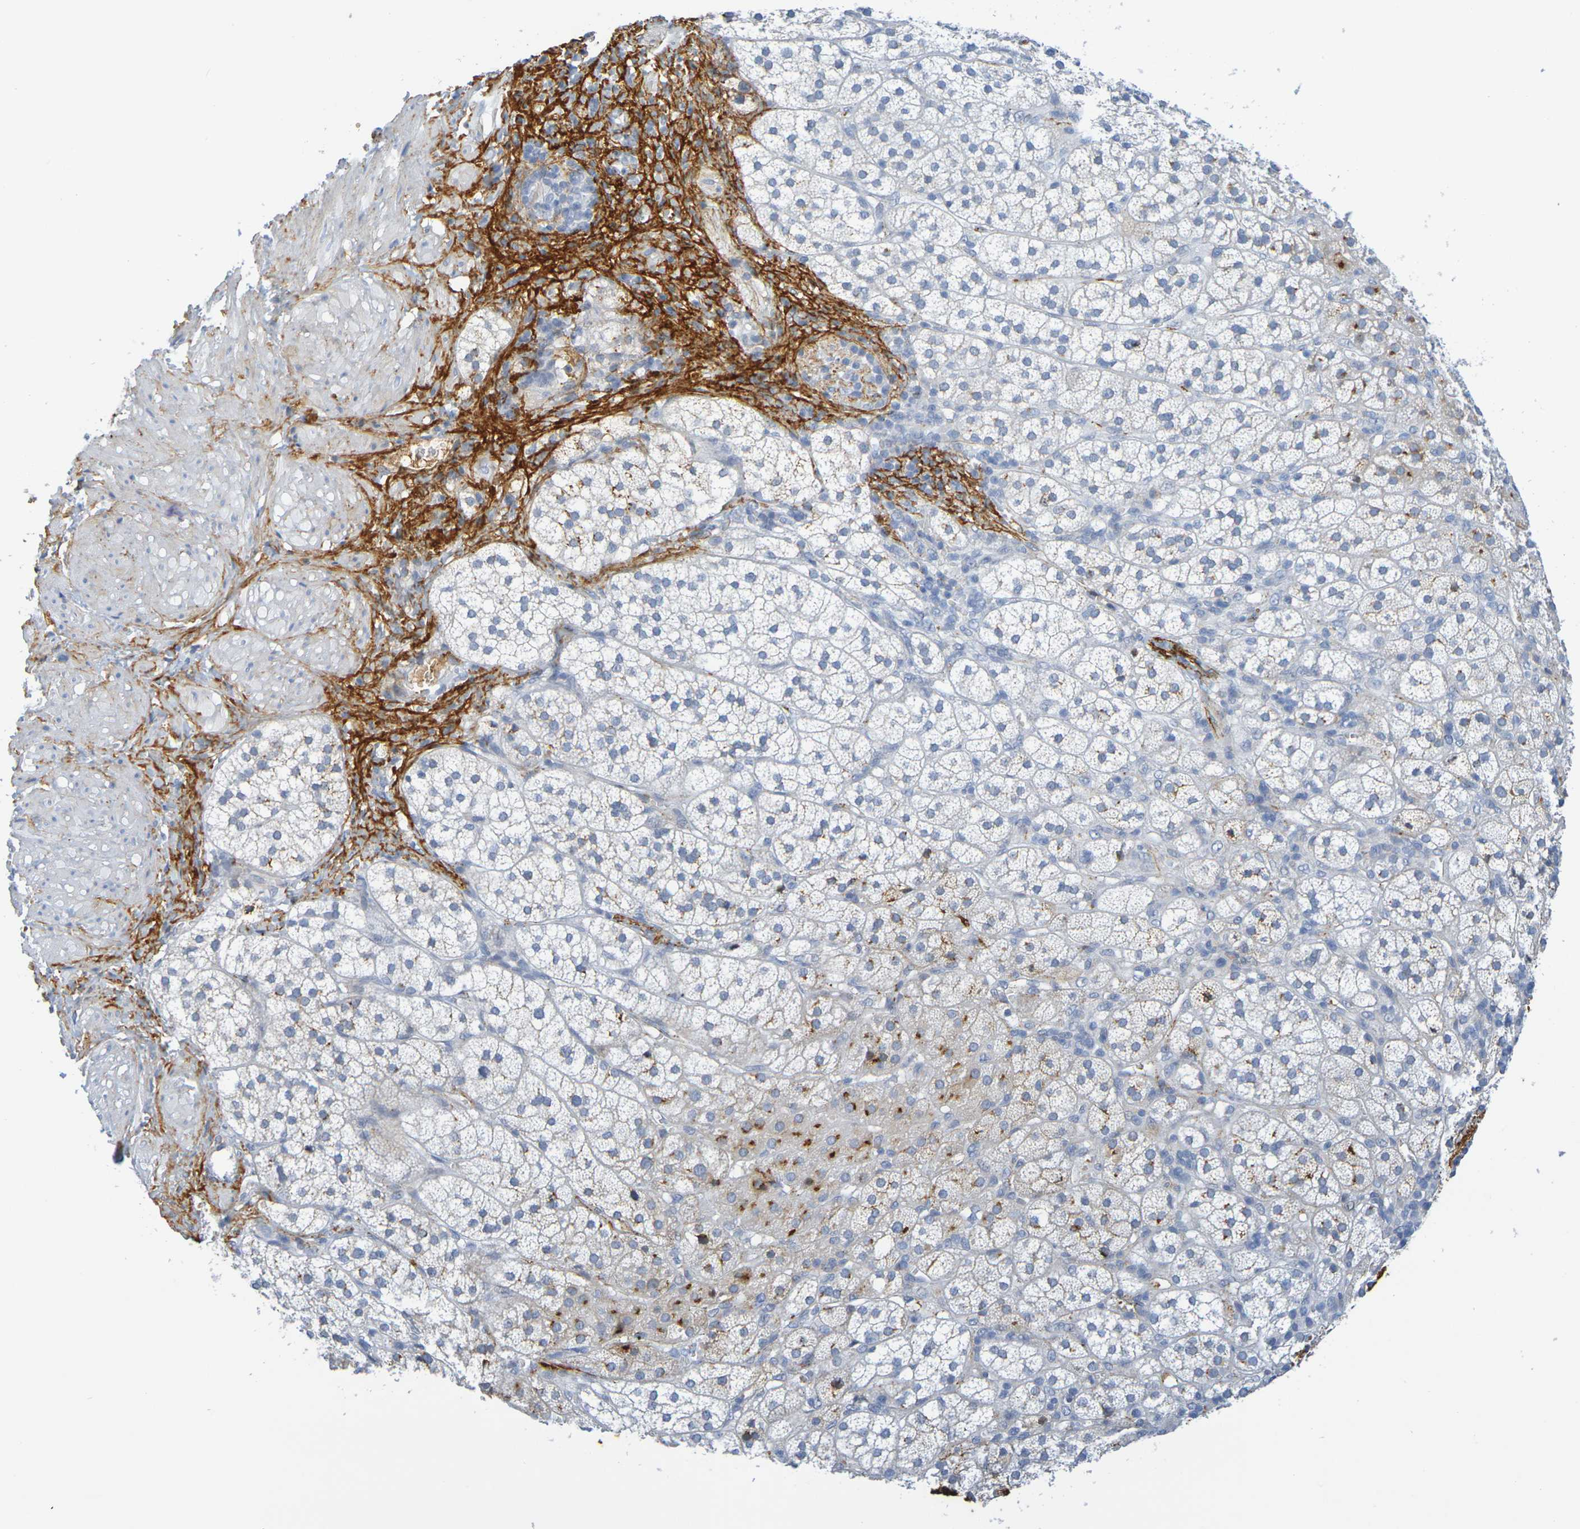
{"staining": {"intensity": "moderate", "quantity": "25%-75%", "location": "cytoplasmic/membranous"}, "tissue": "adrenal gland", "cell_type": "Glandular cells", "image_type": "normal", "snomed": [{"axis": "morphology", "description": "Normal tissue, NOS"}, {"axis": "topography", "description": "Adrenal gland"}], "caption": "Immunohistochemical staining of unremarkable human adrenal gland demonstrates medium levels of moderate cytoplasmic/membranous positivity in about 25%-75% of glandular cells.", "gene": "IL10", "patient": {"sex": "male", "age": 56}}